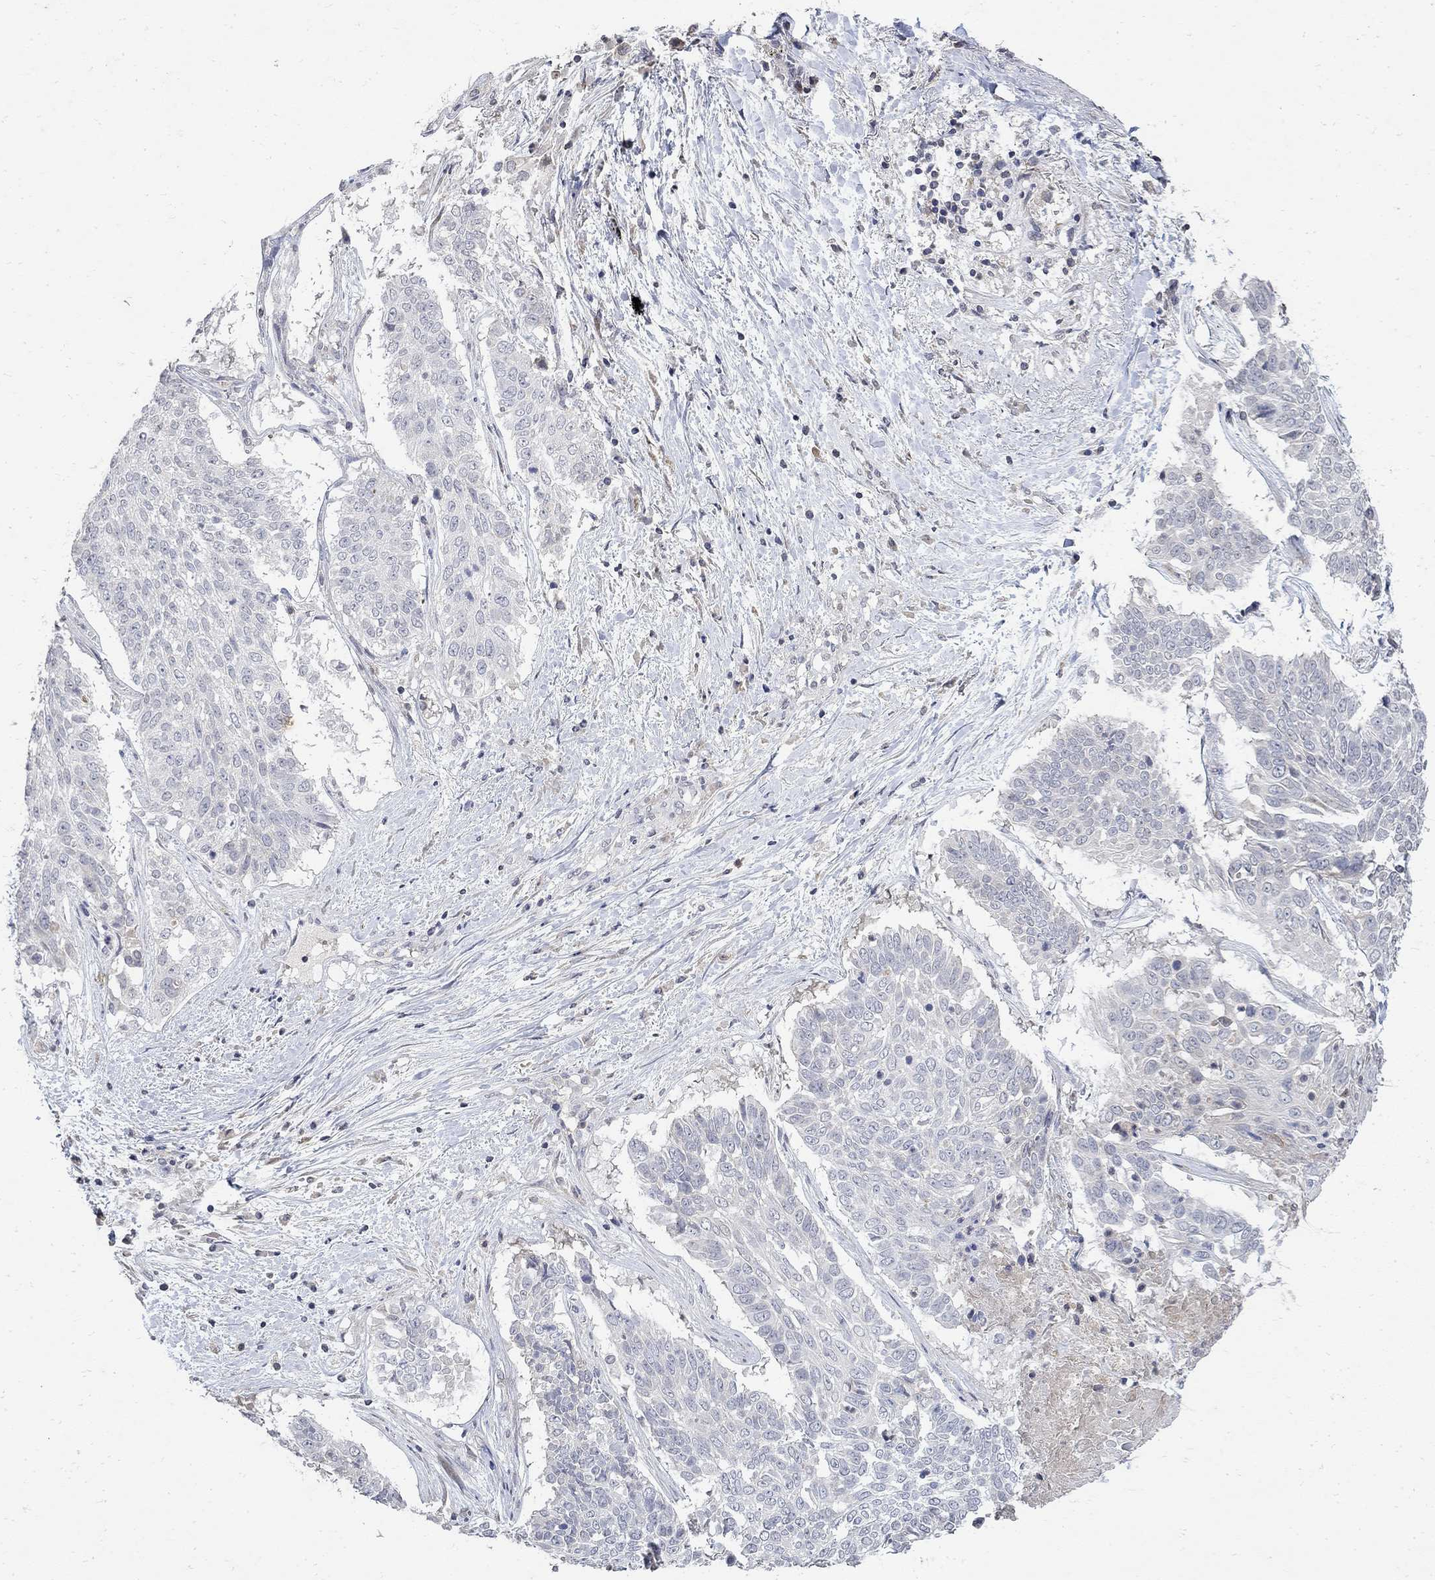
{"staining": {"intensity": "negative", "quantity": "none", "location": "none"}, "tissue": "lung cancer", "cell_type": "Tumor cells", "image_type": "cancer", "snomed": [{"axis": "morphology", "description": "Squamous cell carcinoma, NOS"}, {"axis": "topography", "description": "Lung"}], "caption": "DAB (3,3'-diaminobenzidine) immunohistochemical staining of squamous cell carcinoma (lung) displays no significant staining in tumor cells. (Brightfield microscopy of DAB immunohistochemistry (IHC) at high magnification).", "gene": "TMEM169", "patient": {"sex": "male", "age": 64}}